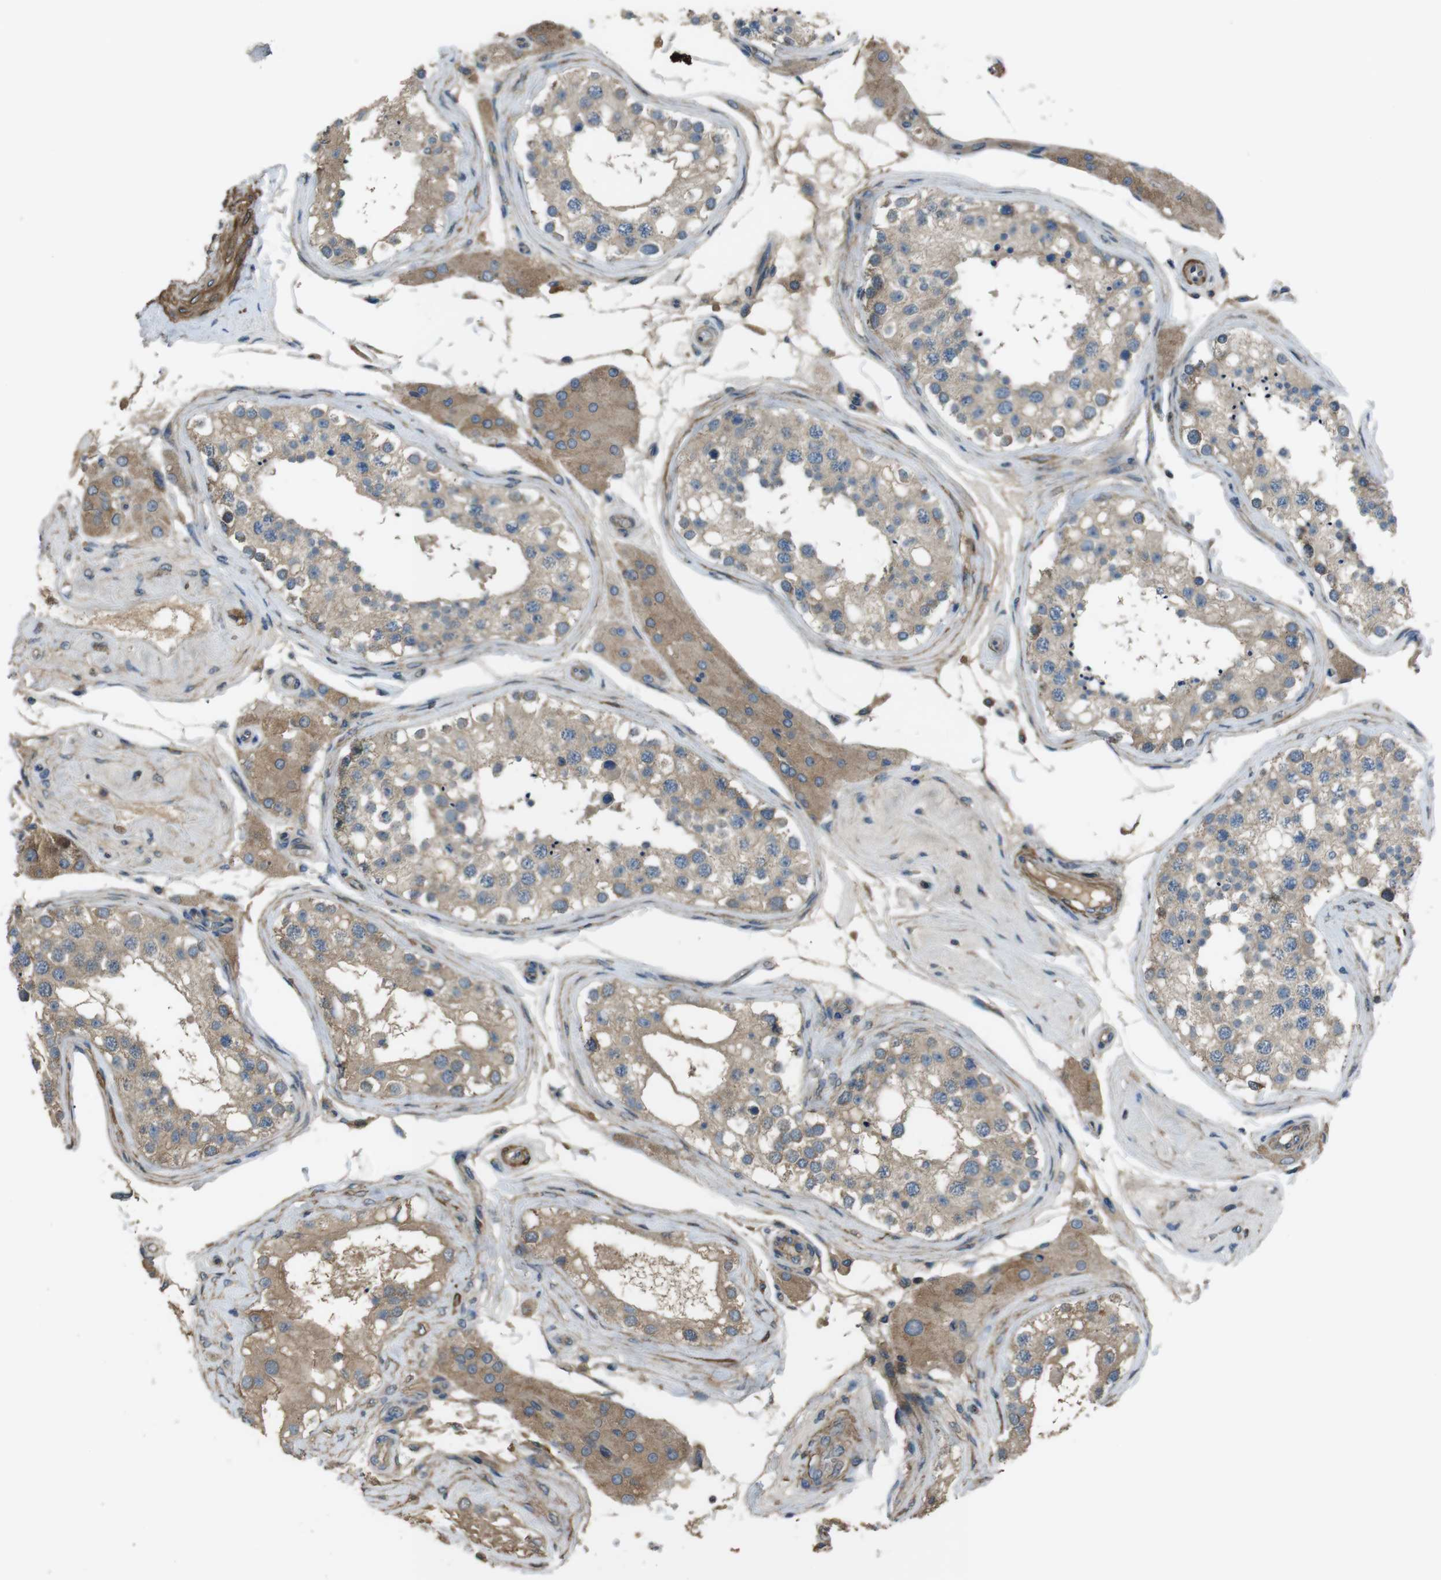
{"staining": {"intensity": "weak", "quantity": ">75%", "location": "cytoplasmic/membranous"}, "tissue": "testis", "cell_type": "Cells in seminiferous ducts", "image_type": "normal", "snomed": [{"axis": "morphology", "description": "Normal tissue, NOS"}, {"axis": "topography", "description": "Testis"}], "caption": "Cells in seminiferous ducts reveal low levels of weak cytoplasmic/membranous staining in approximately >75% of cells in normal testis.", "gene": "FUT2", "patient": {"sex": "male", "age": 68}}